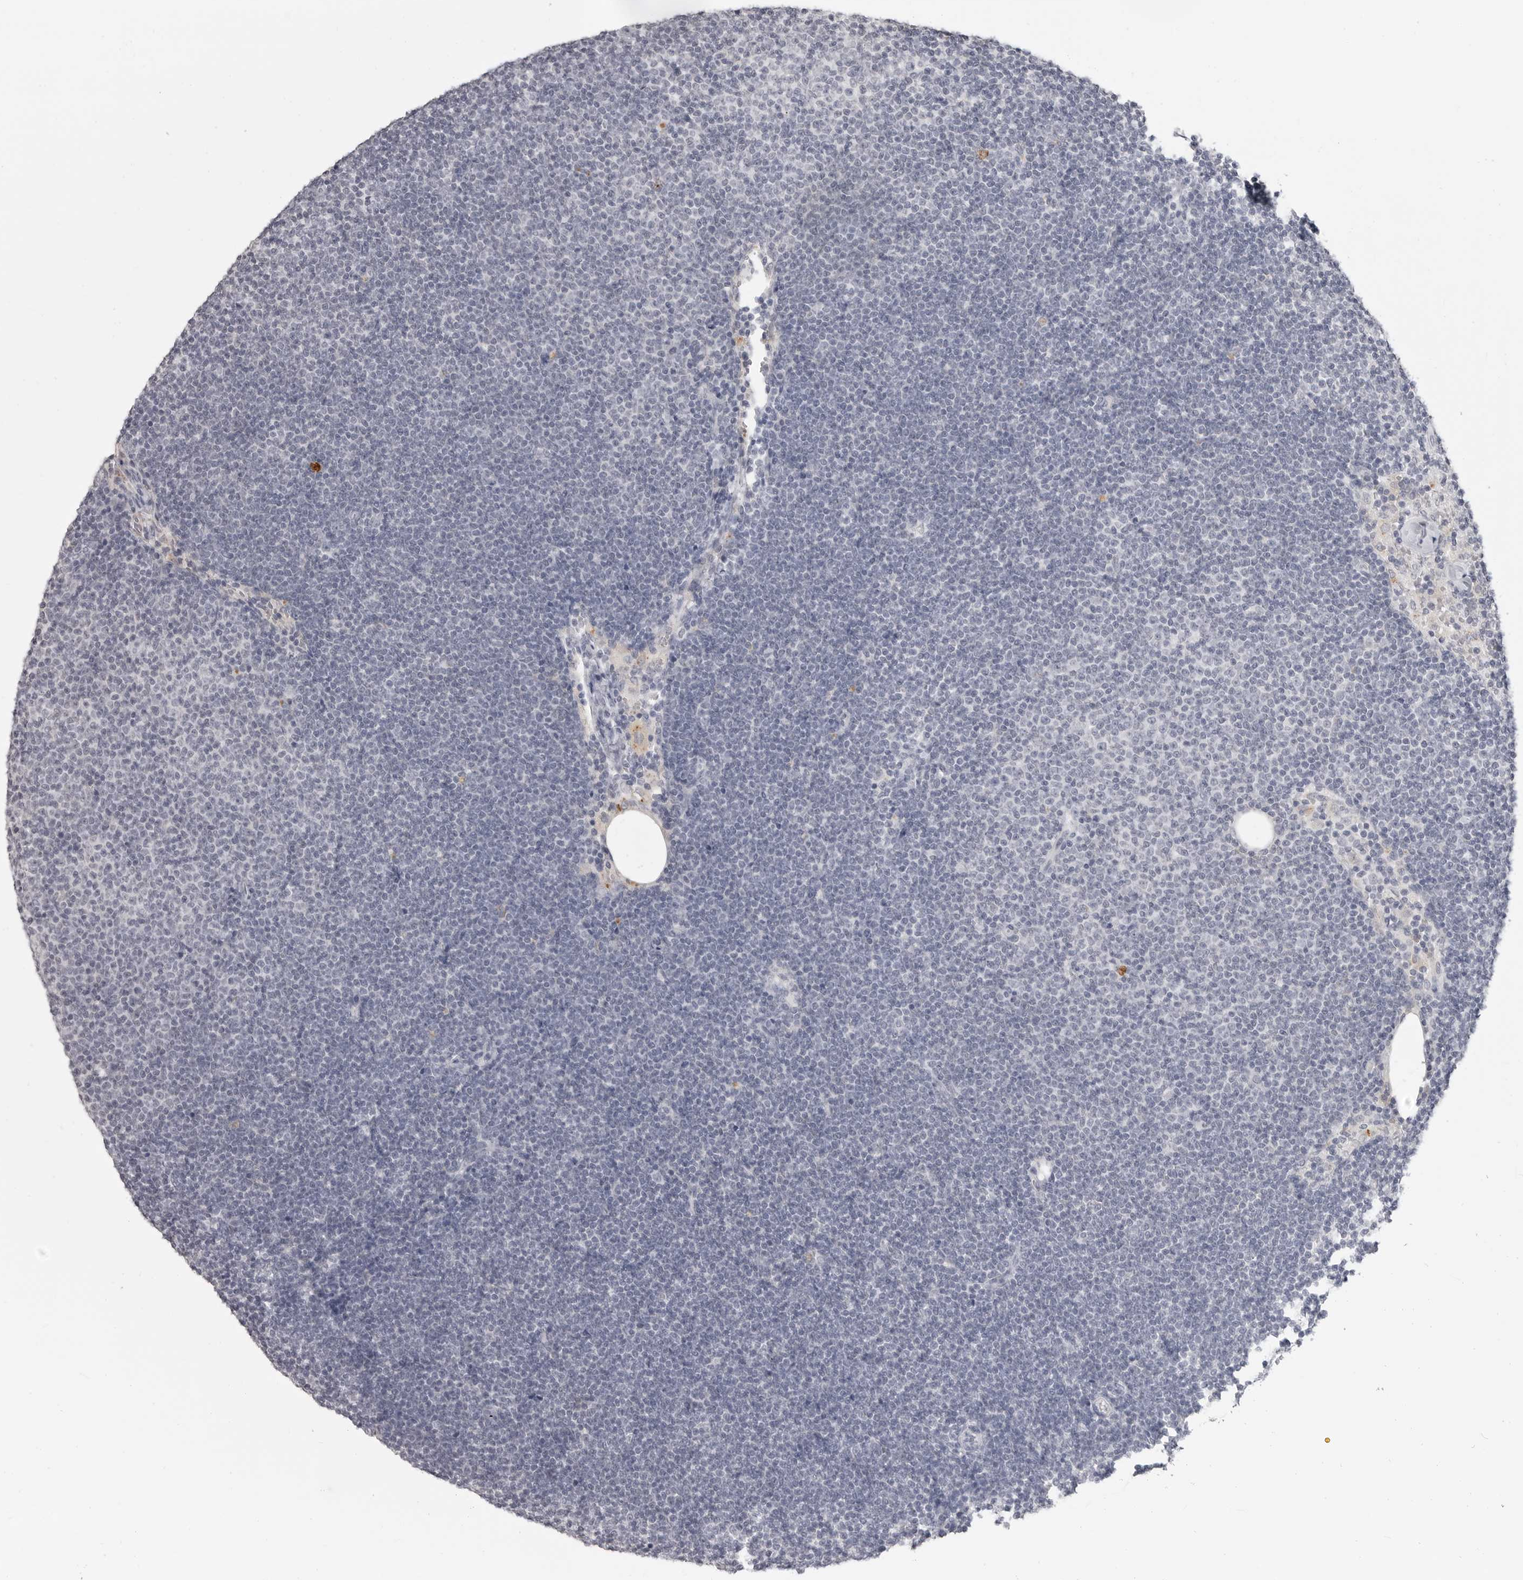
{"staining": {"intensity": "negative", "quantity": "none", "location": "none"}, "tissue": "lymphoma", "cell_type": "Tumor cells", "image_type": "cancer", "snomed": [{"axis": "morphology", "description": "Malignant lymphoma, non-Hodgkin's type, Low grade"}, {"axis": "topography", "description": "Lymph node"}], "caption": "This is a histopathology image of immunohistochemistry (IHC) staining of malignant lymphoma, non-Hodgkin's type (low-grade), which shows no positivity in tumor cells.", "gene": "PRSS1", "patient": {"sex": "female", "age": 53}}